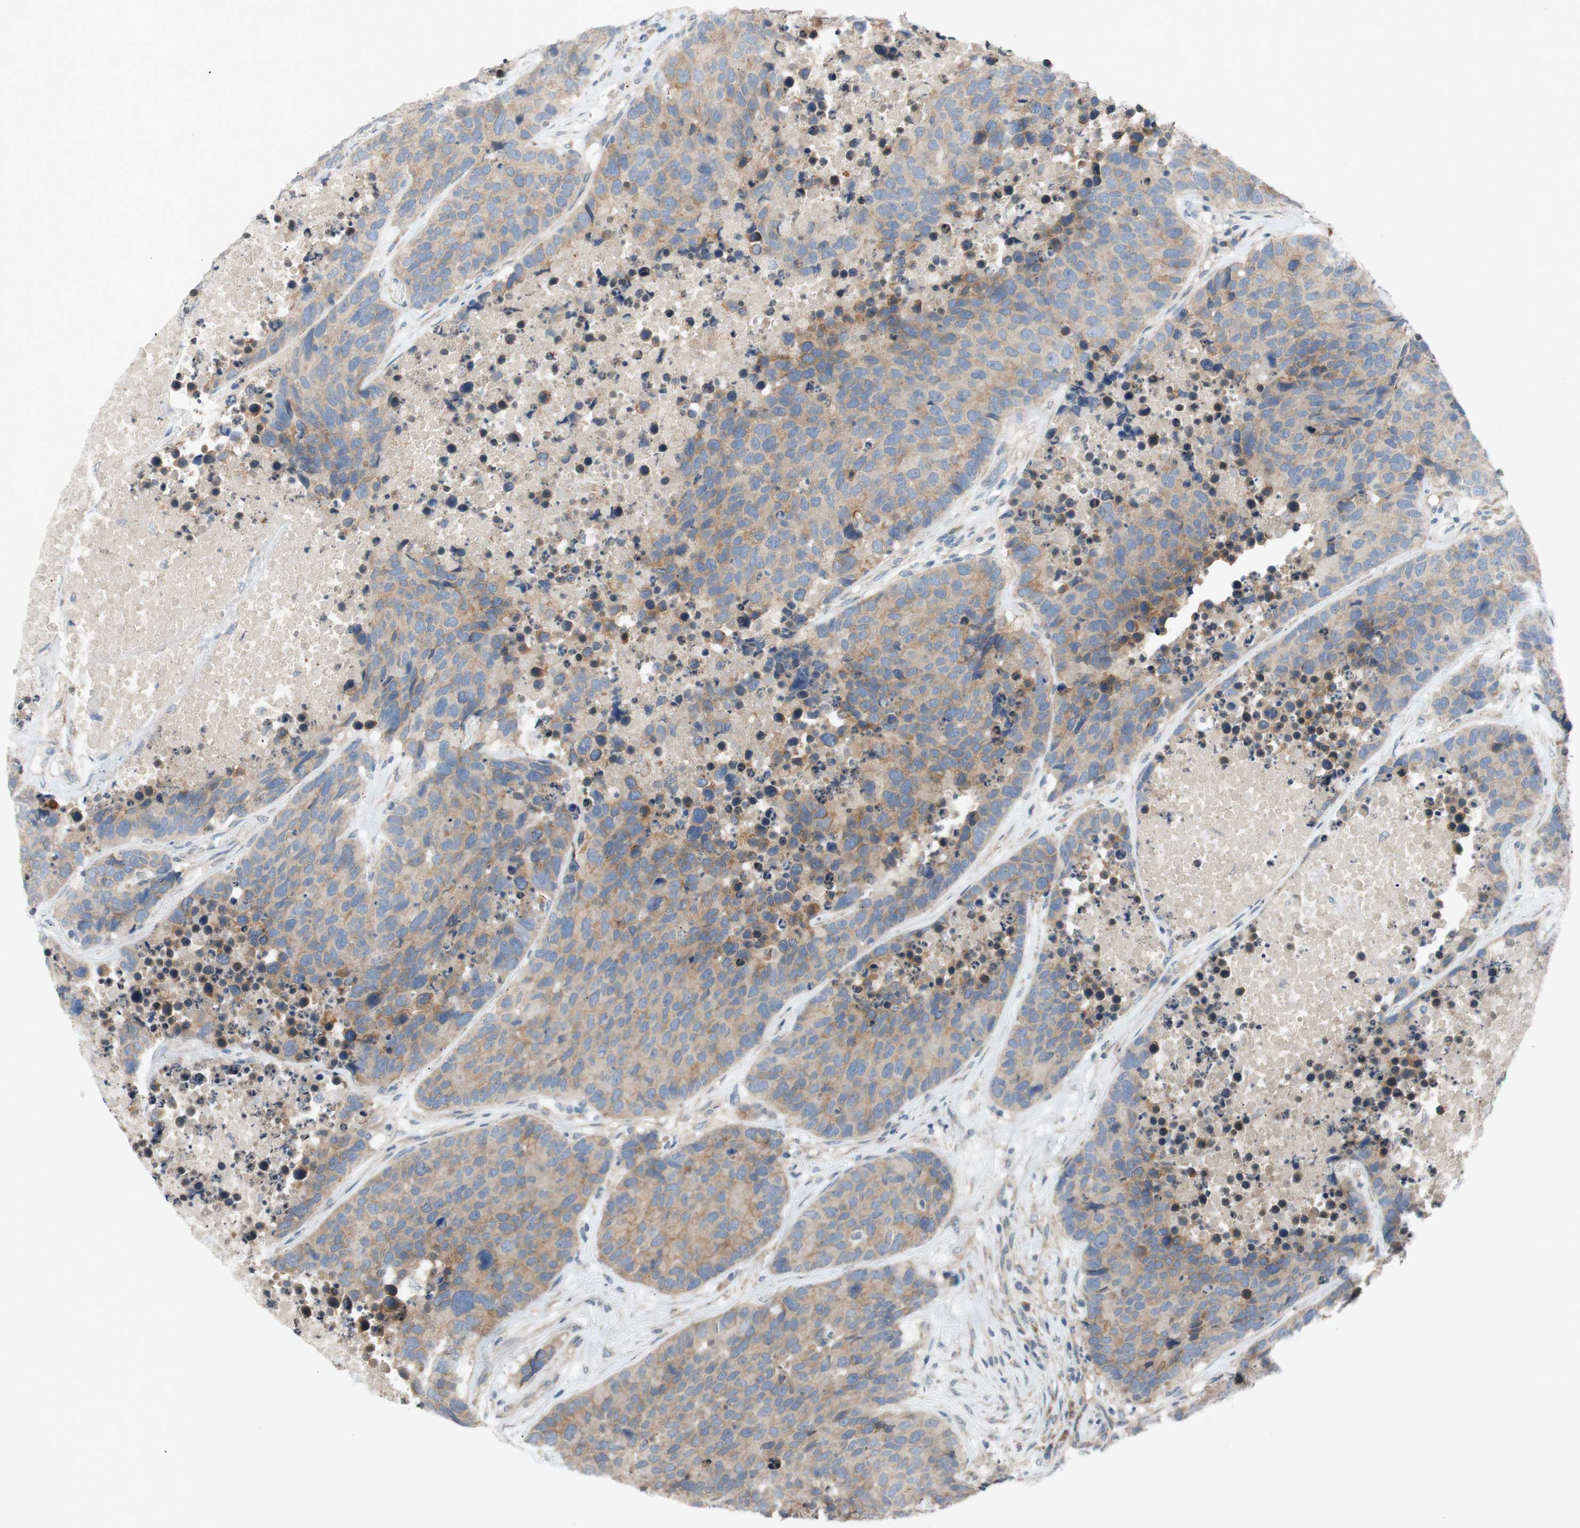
{"staining": {"intensity": "weak", "quantity": ">75%", "location": "cytoplasmic/membranous"}, "tissue": "carcinoid", "cell_type": "Tumor cells", "image_type": "cancer", "snomed": [{"axis": "morphology", "description": "Carcinoid, malignant, NOS"}, {"axis": "topography", "description": "Lung"}], "caption": "An immunohistochemistry (IHC) photomicrograph of neoplastic tissue is shown. Protein staining in brown highlights weak cytoplasmic/membranous positivity in carcinoid within tumor cells. (DAB IHC with brightfield microscopy, high magnification).", "gene": "ADD2", "patient": {"sex": "male", "age": 60}}